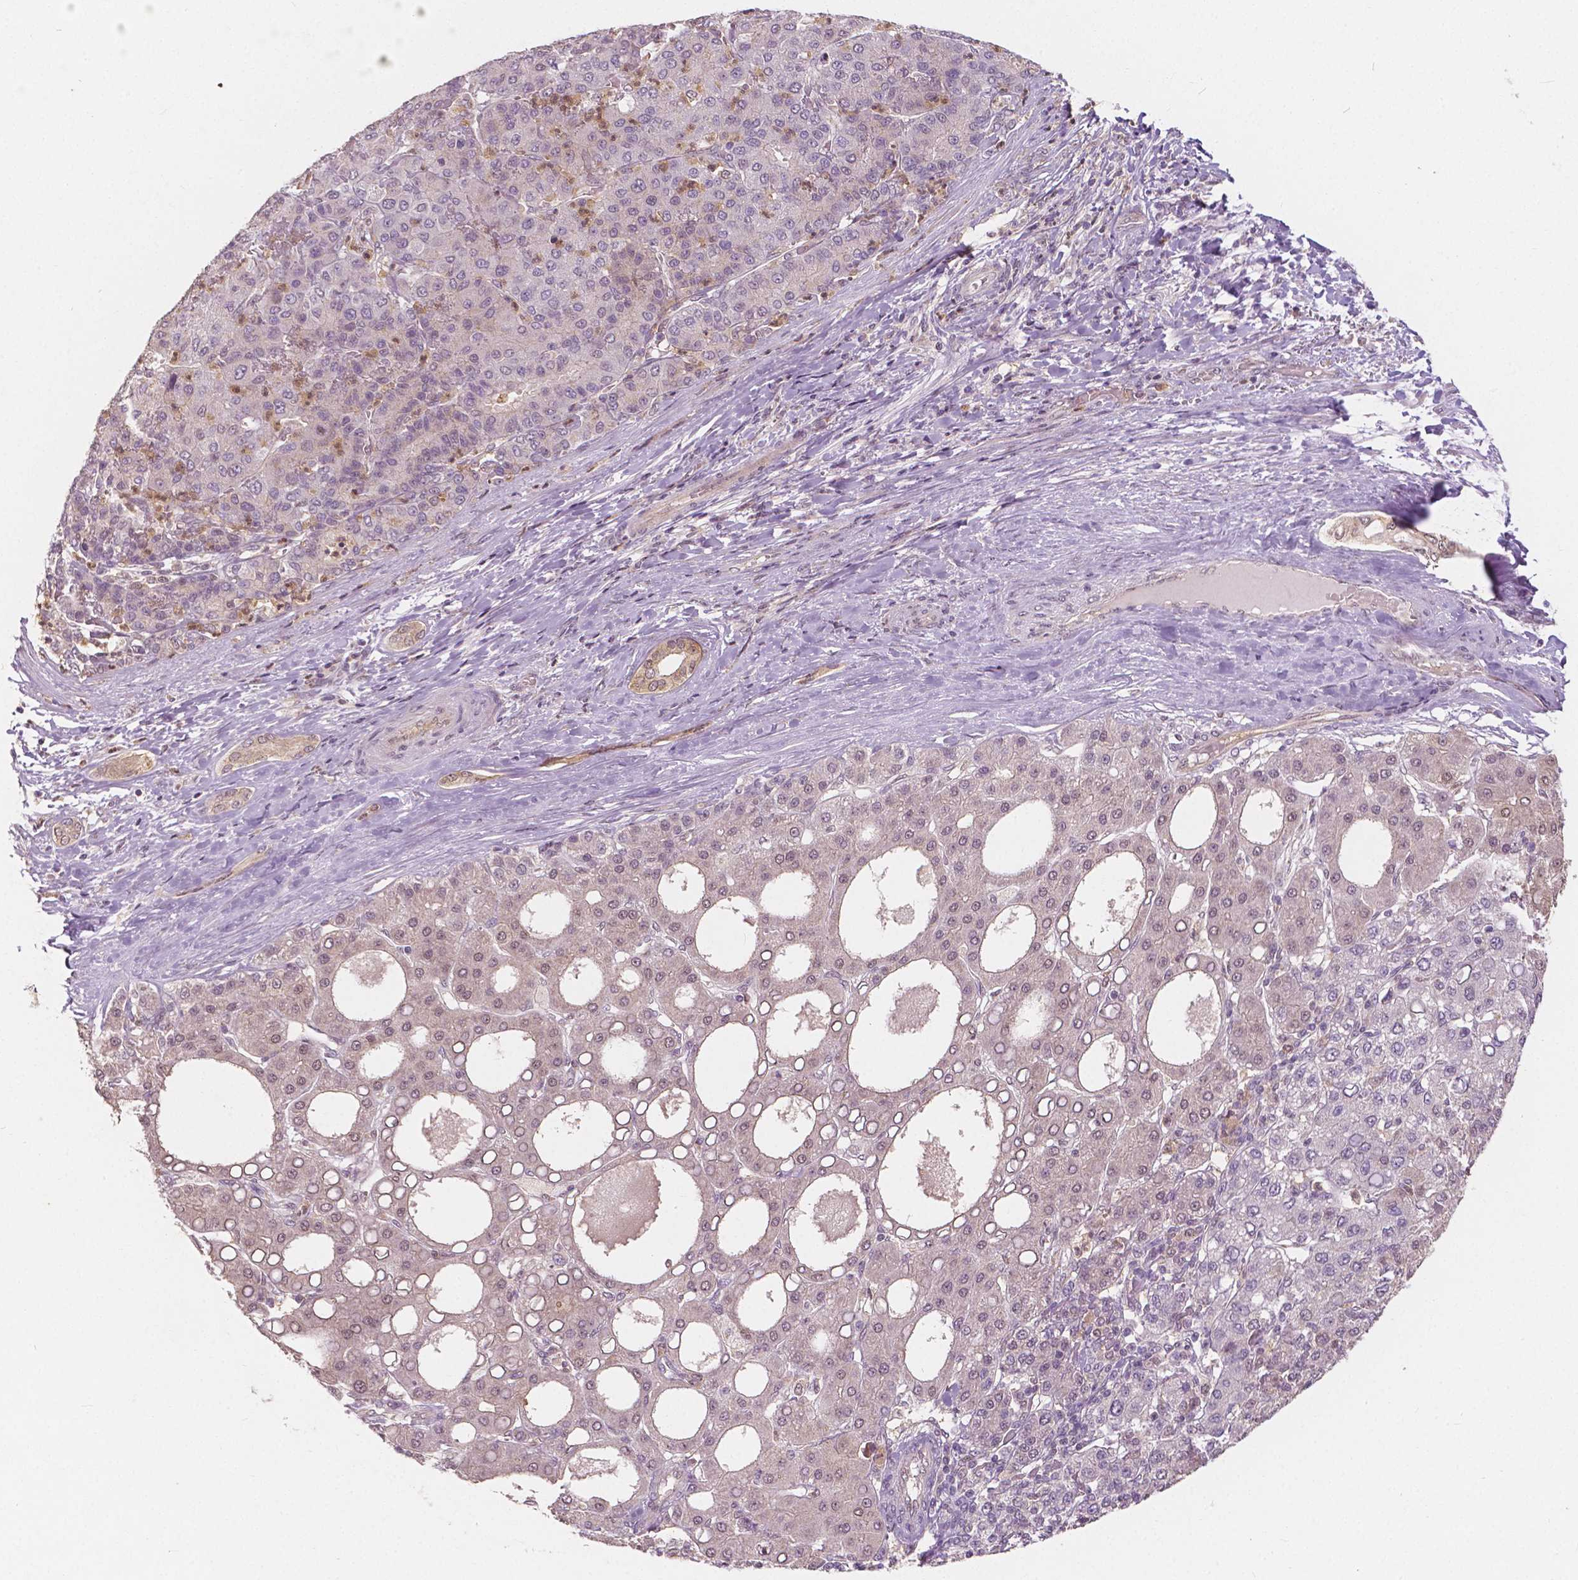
{"staining": {"intensity": "weak", "quantity": "<25%", "location": "nuclear"}, "tissue": "liver cancer", "cell_type": "Tumor cells", "image_type": "cancer", "snomed": [{"axis": "morphology", "description": "Carcinoma, Hepatocellular, NOS"}, {"axis": "topography", "description": "Liver"}], "caption": "Protein analysis of liver cancer (hepatocellular carcinoma) reveals no significant positivity in tumor cells.", "gene": "NAPRT", "patient": {"sex": "male", "age": 65}}